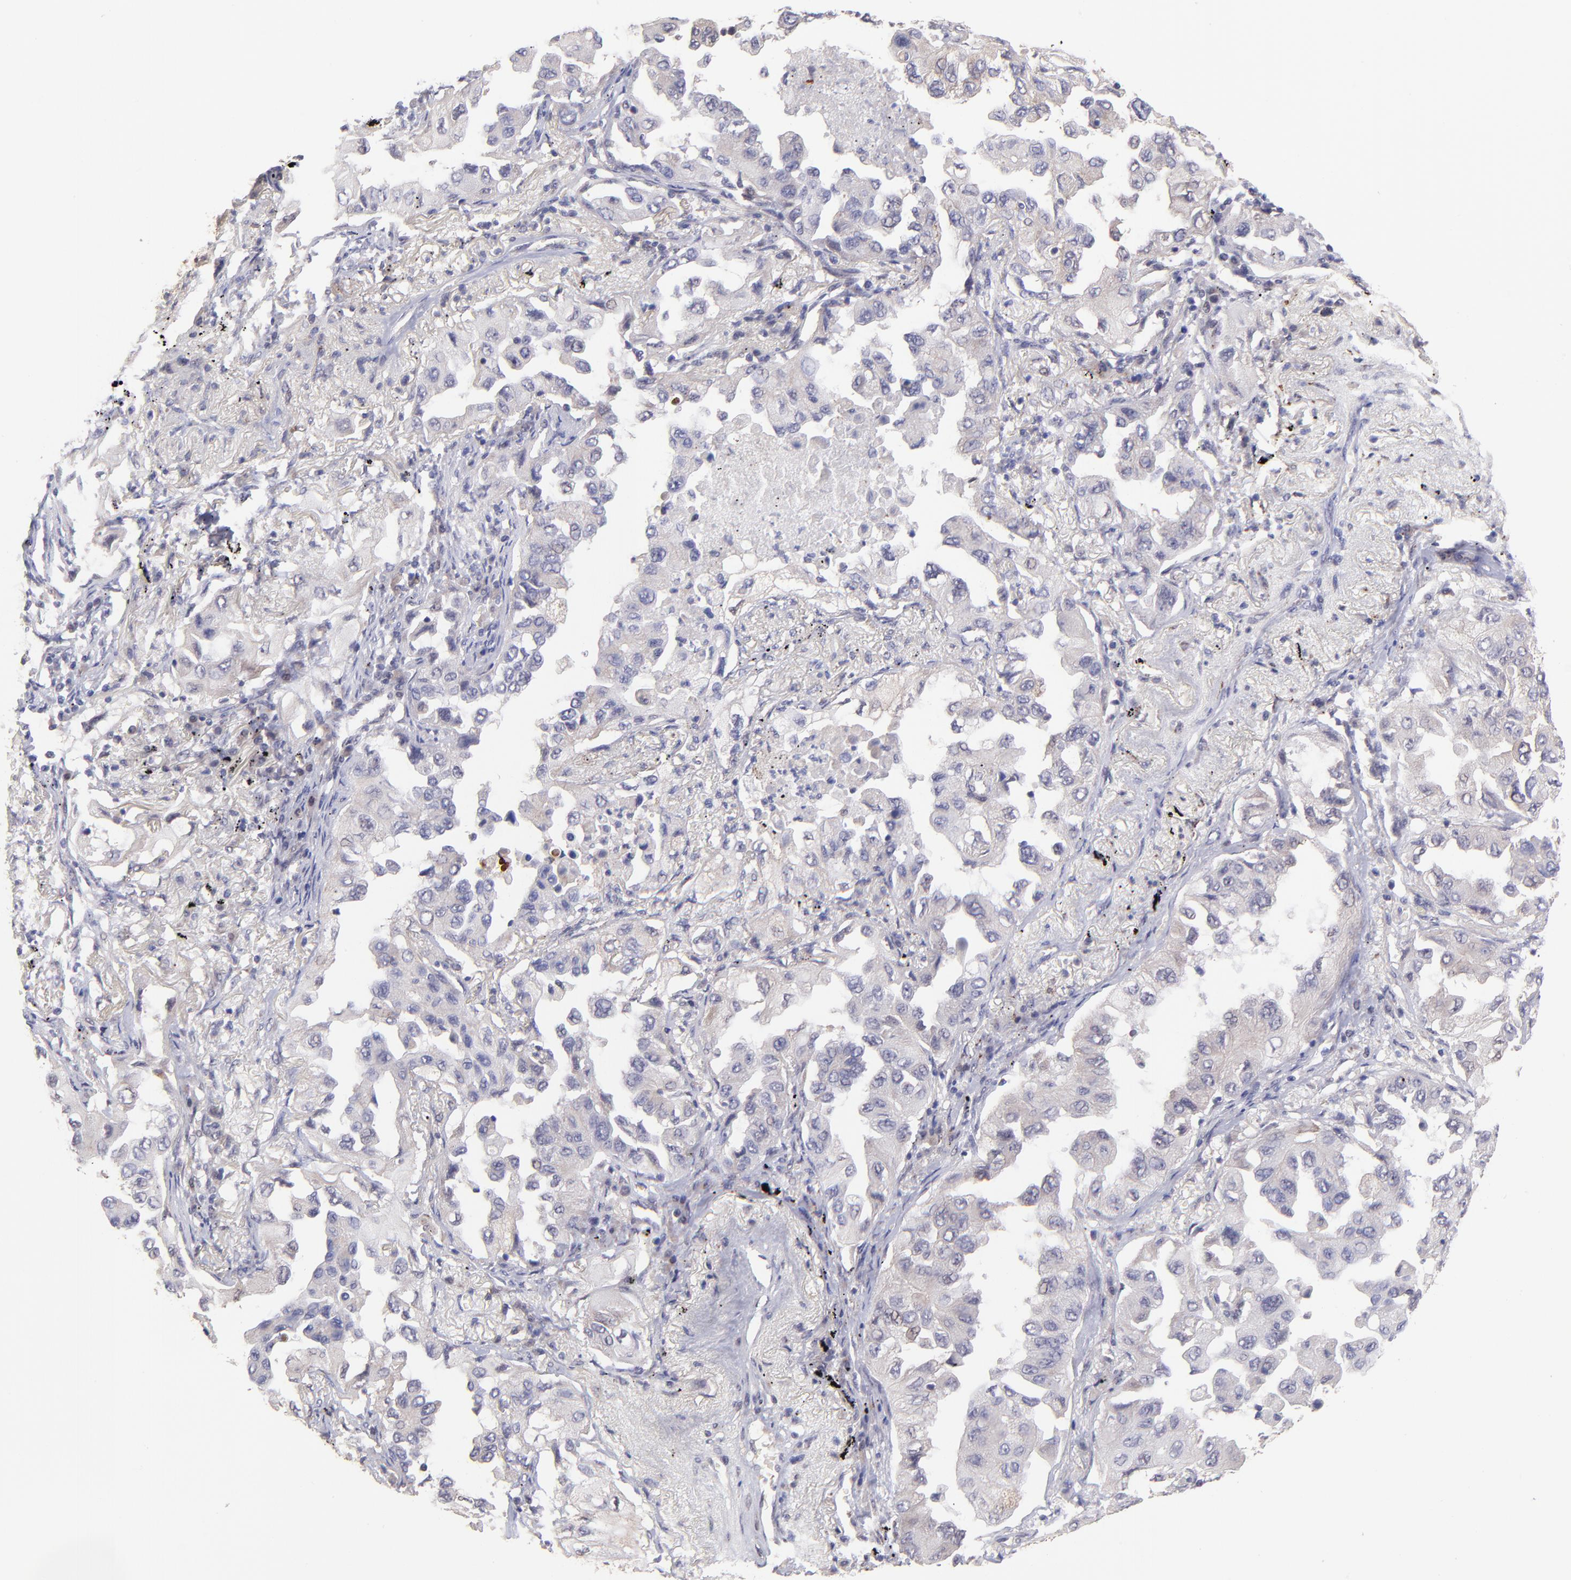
{"staining": {"intensity": "negative", "quantity": "none", "location": "none"}, "tissue": "lung cancer", "cell_type": "Tumor cells", "image_type": "cancer", "snomed": [{"axis": "morphology", "description": "Adenocarcinoma, NOS"}, {"axis": "topography", "description": "Lung"}], "caption": "Immunohistochemistry (IHC) histopathology image of lung cancer stained for a protein (brown), which displays no positivity in tumor cells.", "gene": "NSF", "patient": {"sex": "female", "age": 65}}